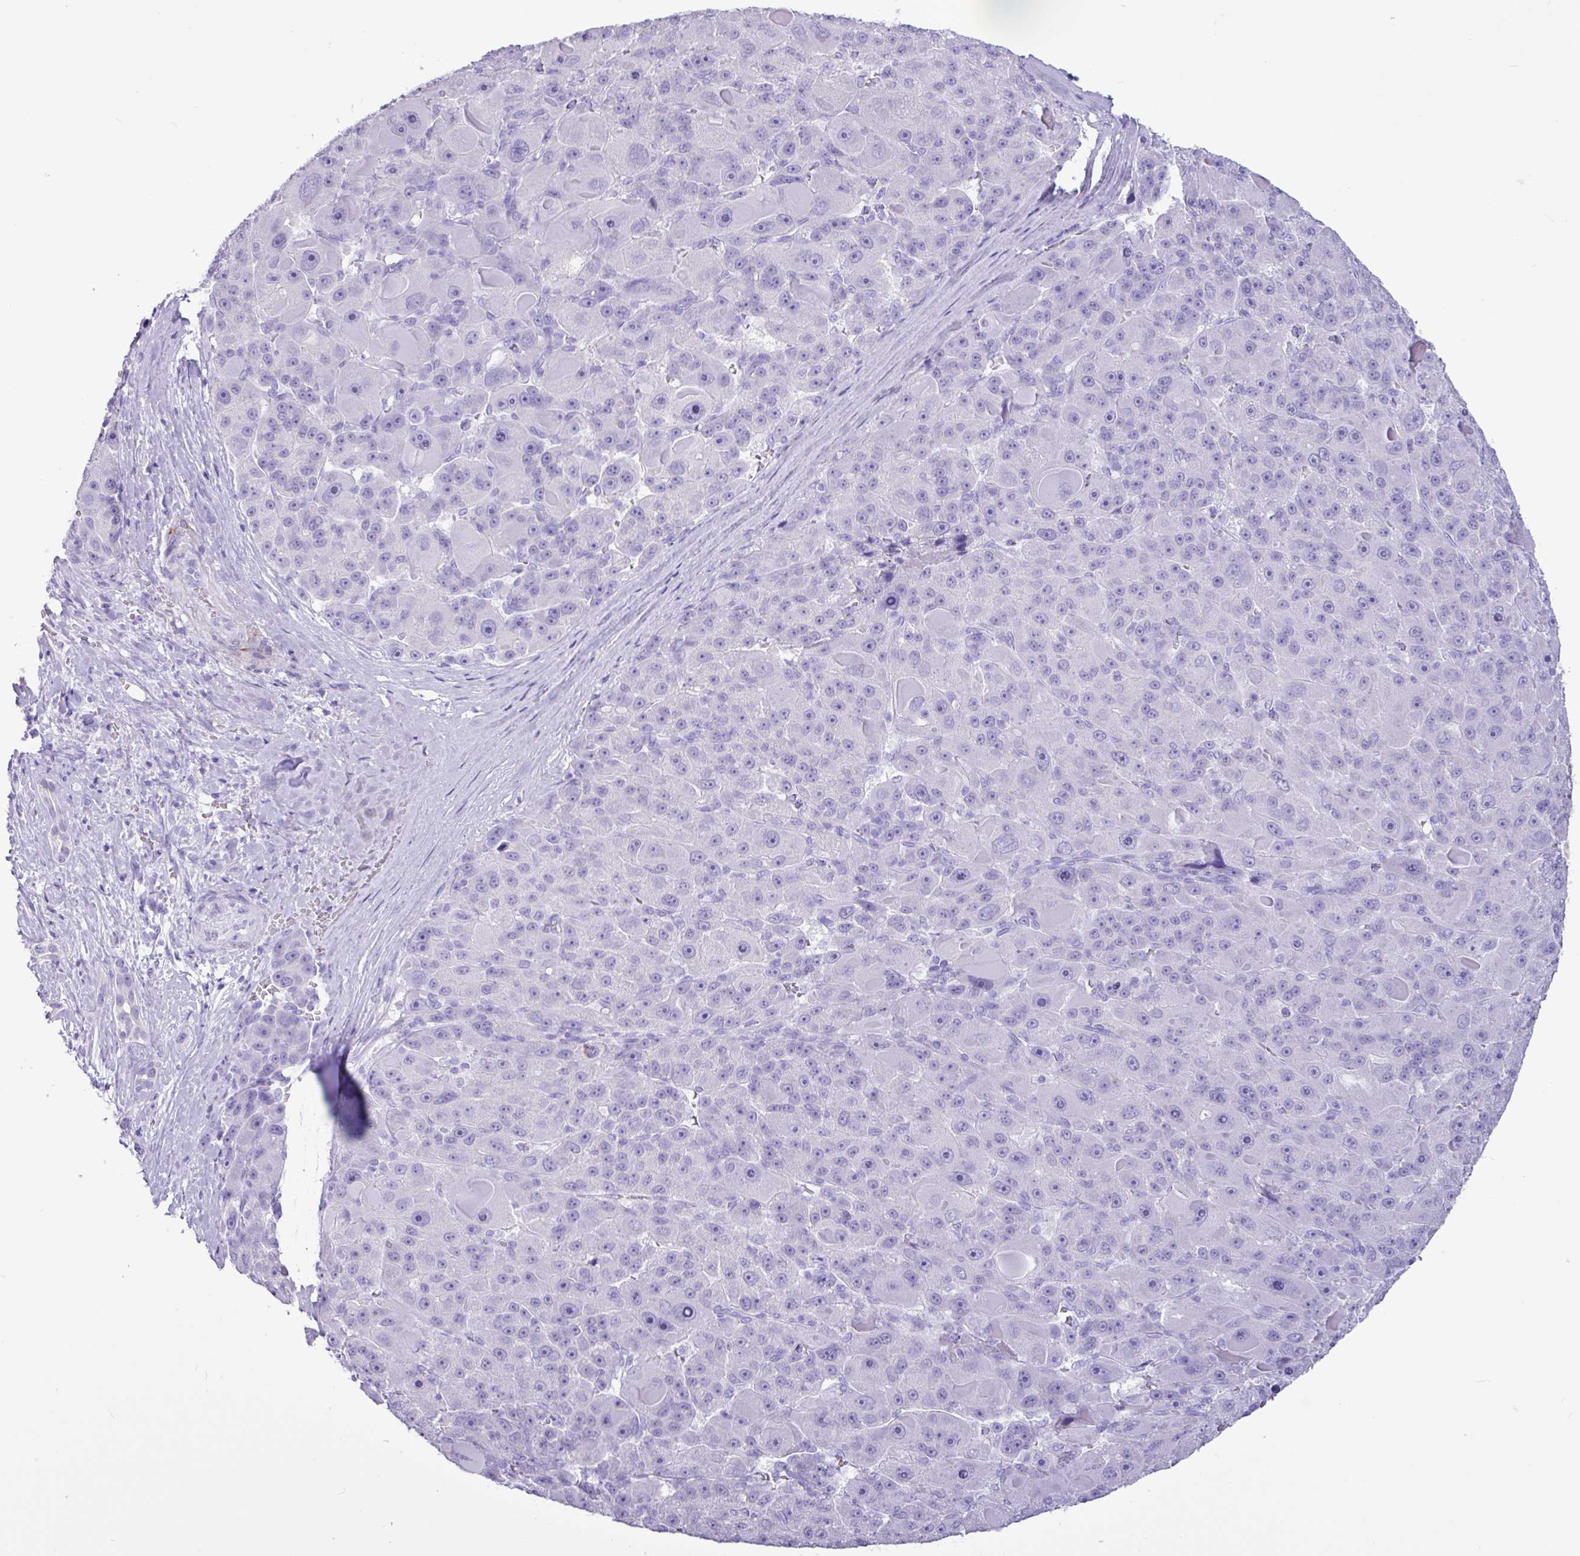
{"staining": {"intensity": "negative", "quantity": "none", "location": "none"}, "tissue": "liver cancer", "cell_type": "Tumor cells", "image_type": "cancer", "snomed": [{"axis": "morphology", "description": "Carcinoma, Hepatocellular, NOS"}, {"axis": "topography", "description": "Liver"}], "caption": "This is a micrograph of IHC staining of hepatocellular carcinoma (liver), which shows no positivity in tumor cells. The staining is performed using DAB brown chromogen with nuclei counter-stained in using hematoxylin.", "gene": "CKMT2", "patient": {"sex": "male", "age": 76}}